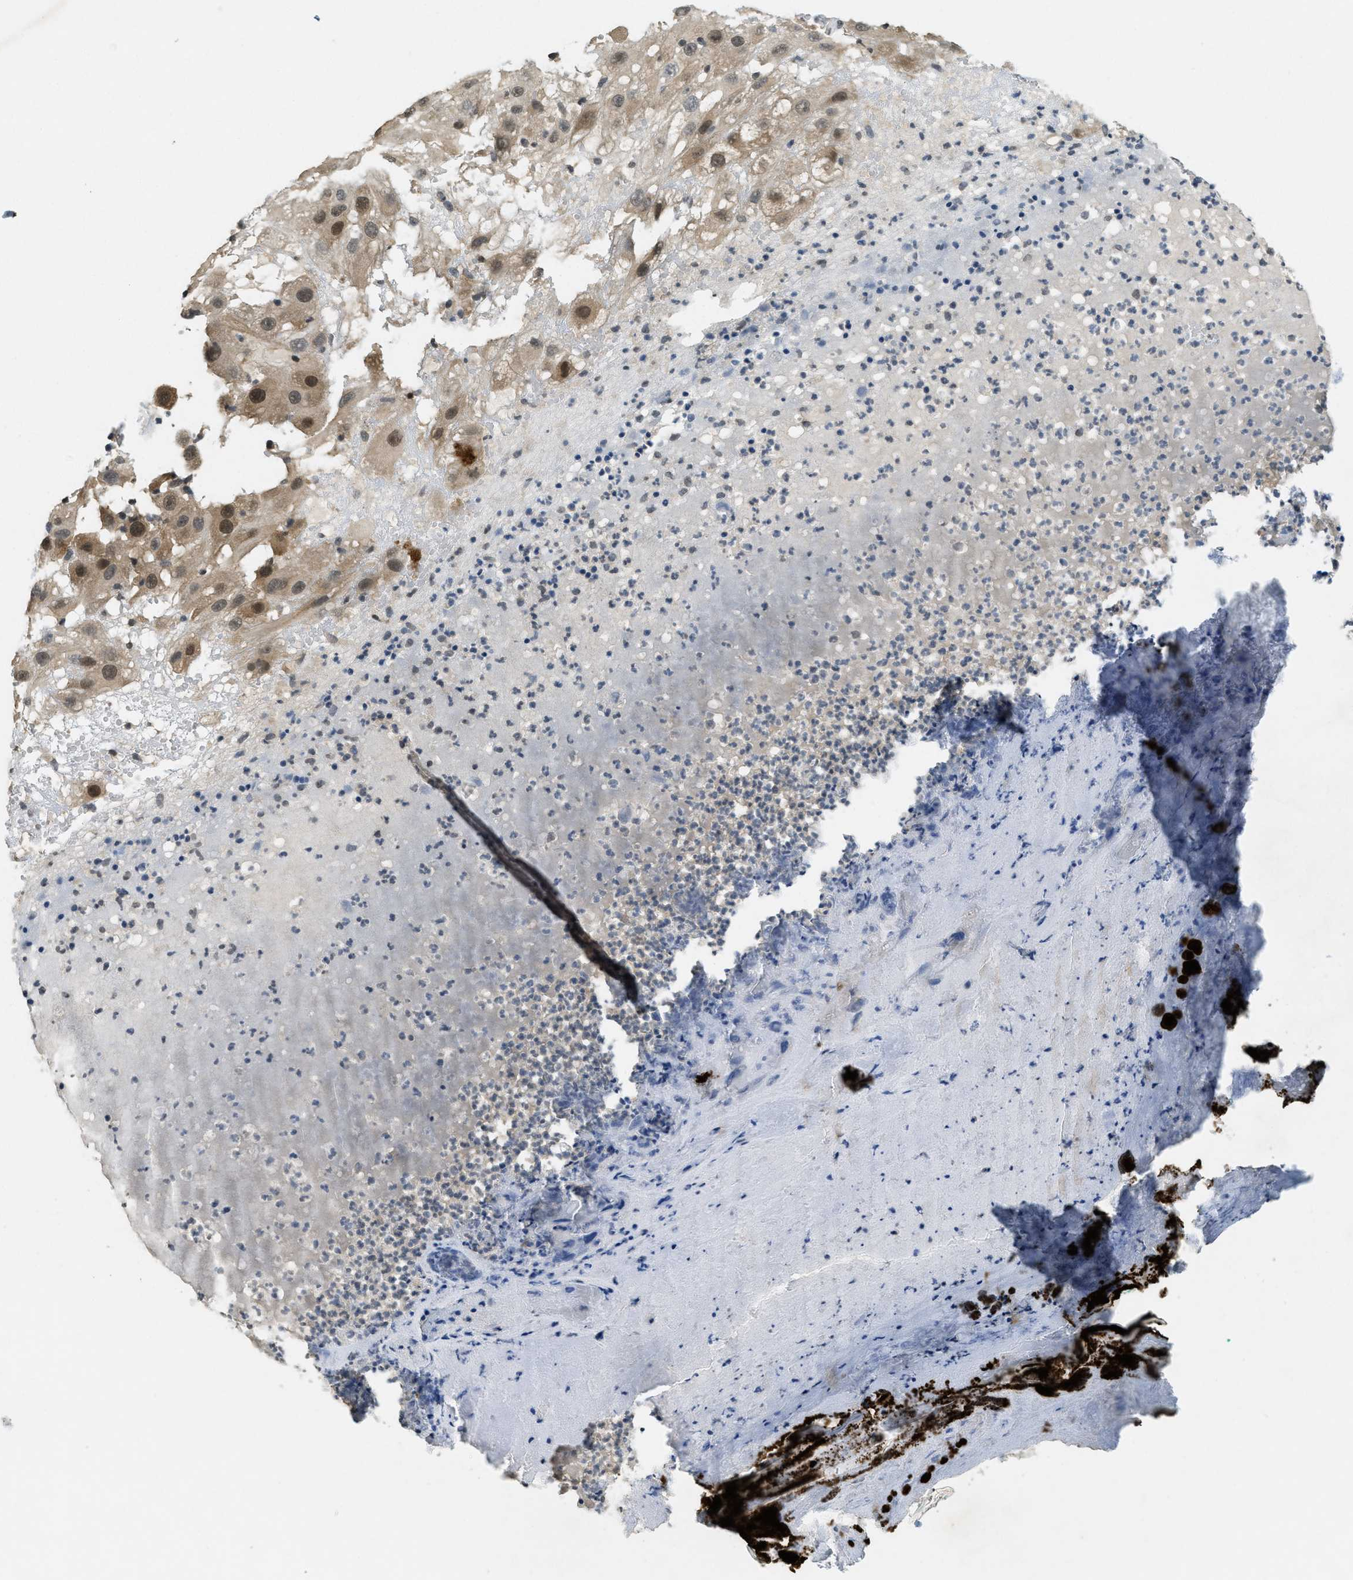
{"staining": {"intensity": "moderate", "quantity": ">75%", "location": "cytoplasmic/membranous,nuclear"}, "tissue": "melanoma", "cell_type": "Tumor cells", "image_type": "cancer", "snomed": [{"axis": "morphology", "description": "Malignant melanoma, NOS"}, {"axis": "topography", "description": "Skin"}], "caption": "High-magnification brightfield microscopy of melanoma stained with DAB (brown) and counterstained with hematoxylin (blue). tumor cells exhibit moderate cytoplasmic/membranous and nuclear positivity is appreciated in about>75% of cells. (brown staining indicates protein expression, while blue staining denotes nuclei).", "gene": "DNAJB1", "patient": {"sex": "female", "age": 81}}